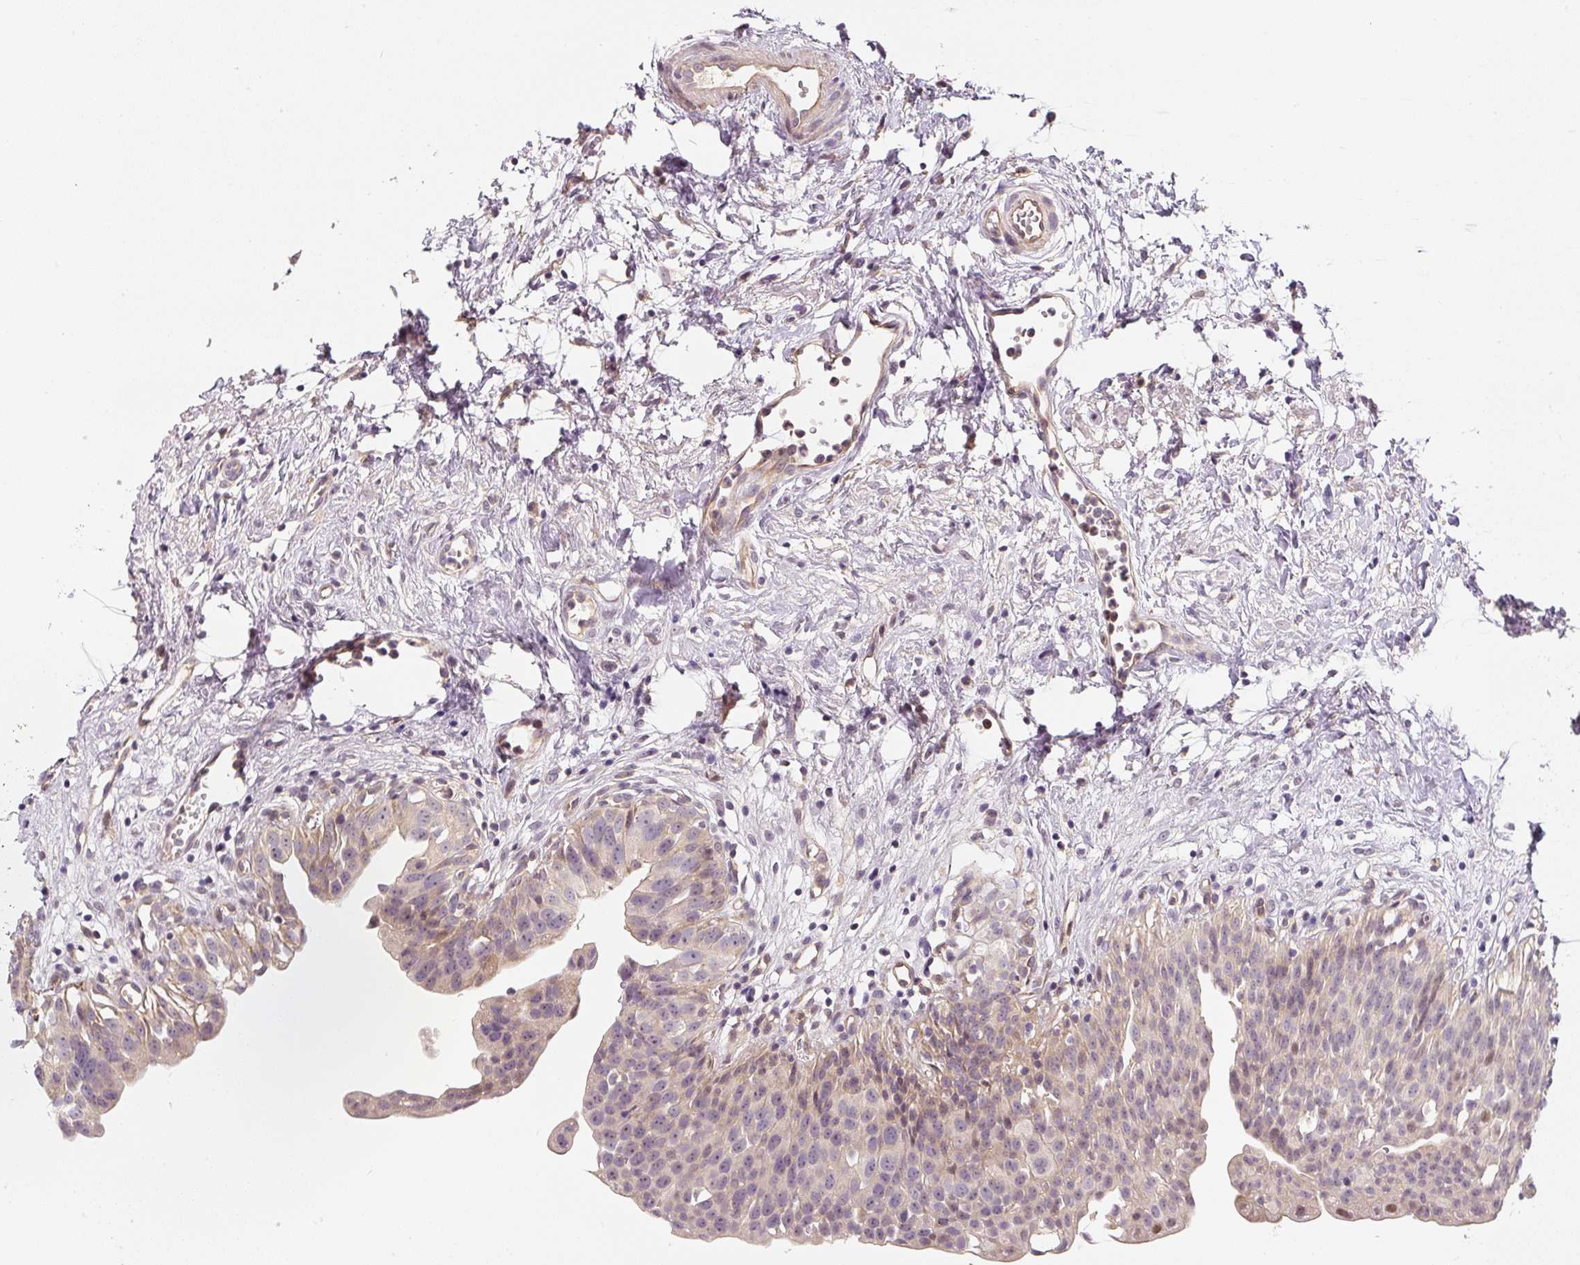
{"staining": {"intensity": "weak", "quantity": "25%-75%", "location": "cytoplasmic/membranous,nuclear"}, "tissue": "urinary bladder", "cell_type": "Urothelial cells", "image_type": "normal", "snomed": [{"axis": "morphology", "description": "Normal tissue, NOS"}, {"axis": "topography", "description": "Urinary bladder"}], "caption": "Immunohistochemistry of normal urinary bladder demonstrates low levels of weak cytoplasmic/membranous,nuclear expression in approximately 25%-75% of urothelial cells.", "gene": "PWWP3B", "patient": {"sex": "male", "age": 51}}